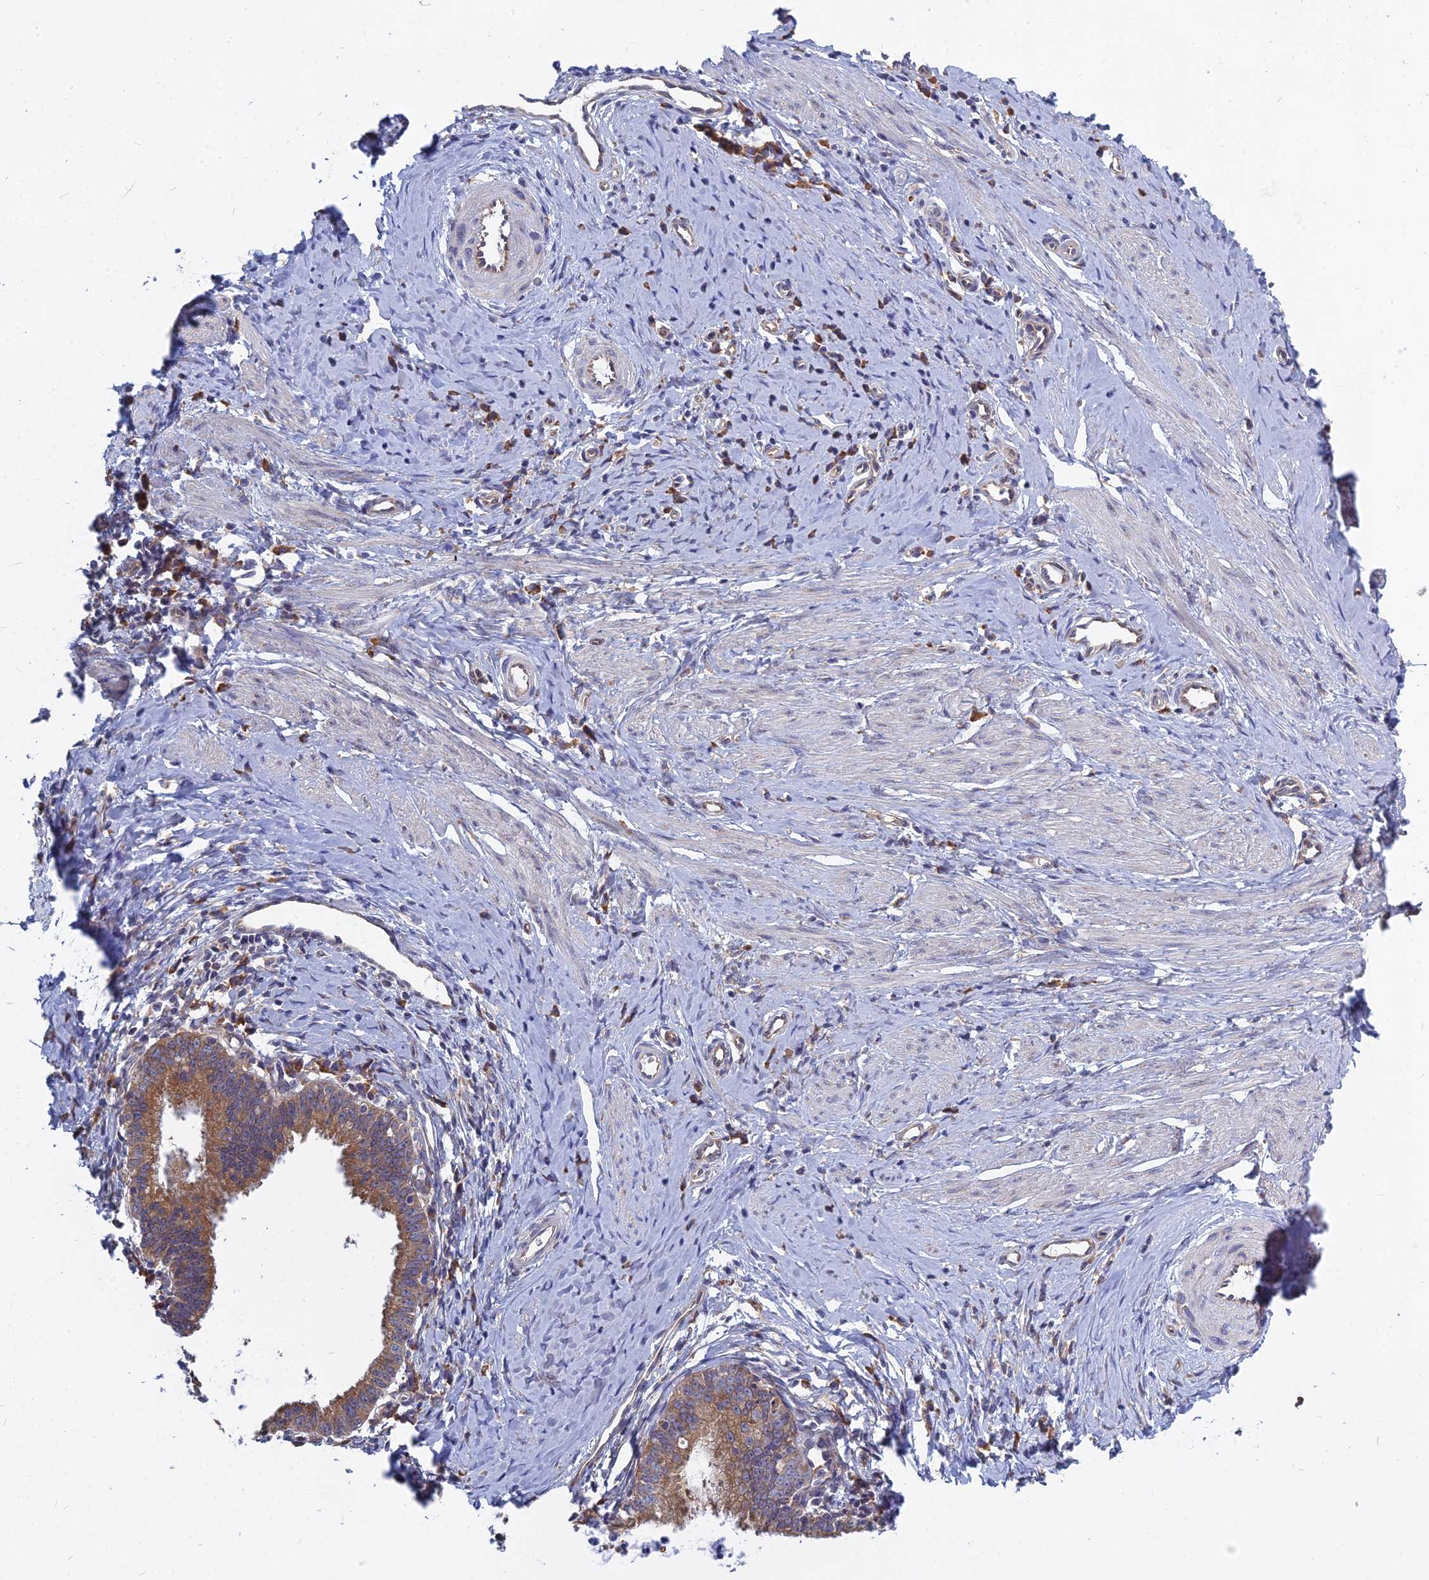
{"staining": {"intensity": "moderate", "quantity": ">75%", "location": "cytoplasmic/membranous"}, "tissue": "cervical cancer", "cell_type": "Tumor cells", "image_type": "cancer", "snomed": [{"axis": "morphology", "description": "Adenocarcinoma, NOS"}, {"axis": "topography", "description": "Cervix"}], "caption": "A medium amount of moderate cytoplasmic/membranous staining is seen in about >75% of tumor cells in adenocarcinoma (cervical) tissue.", "gene": "KIAA1143", "patient": {"sex": "female", "age": 36}}